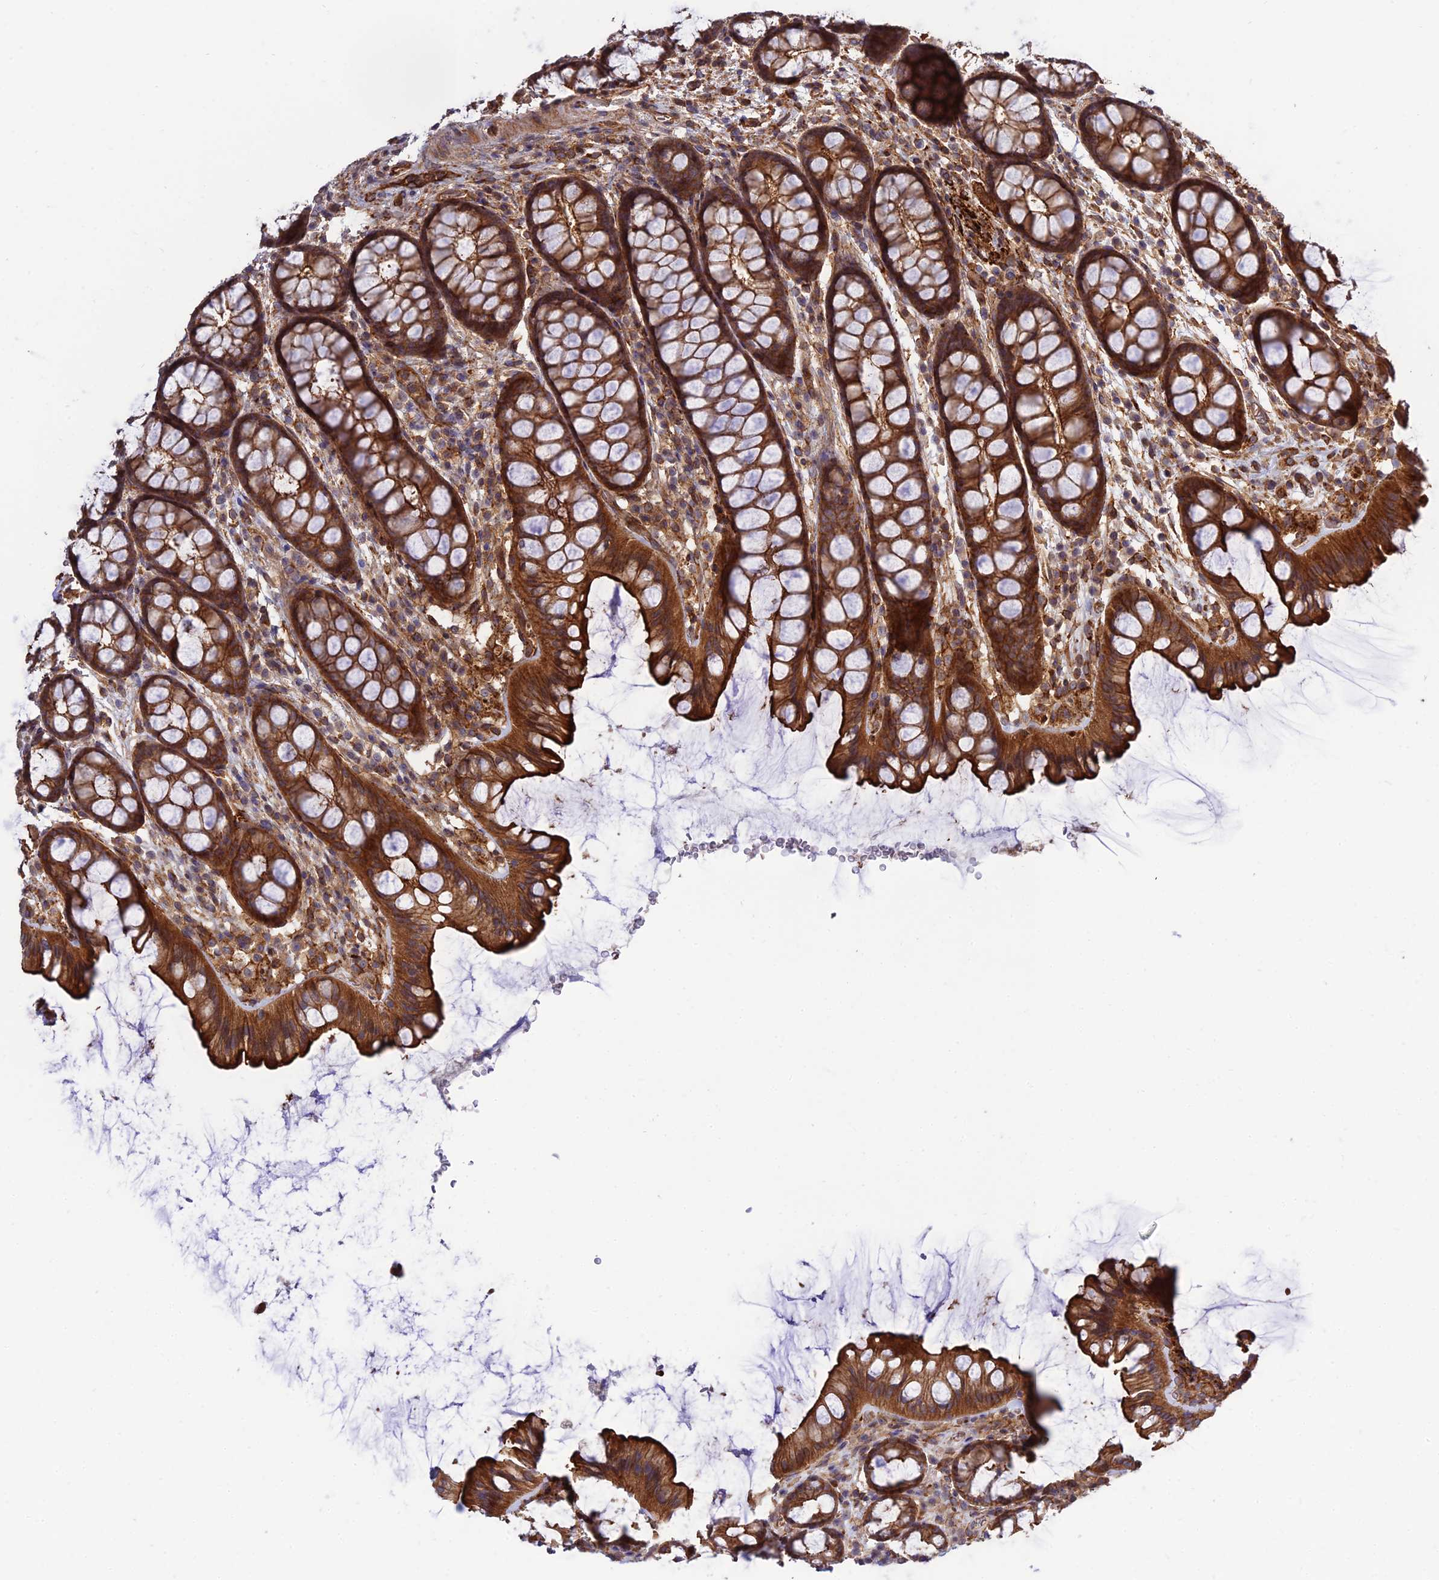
{"staining": {"intensity": "moderate", "quantity": ">75%", "location": "cytoplasmic/membranous"}, "tissue": "colon", "cell_type": "Endothelial cells", "image_type": "normal", "snomed": [{"axis": "morphology", "description": "Normal tissue, NOS"}, {"axis": "topography", "description": "Colon"}], "caption": "Unremarkable colon shows moderate cytoplasmic/membranous staining in approximately >75% of endothelial cells (Stains: DAB (3,3'-diaminobenzidine) in brown, nuclei in blue, Microscopy: brightfield microscopy at high magnification)..", "gene": "CRTAP", "patient": {"sex": "female", "age": 82}}